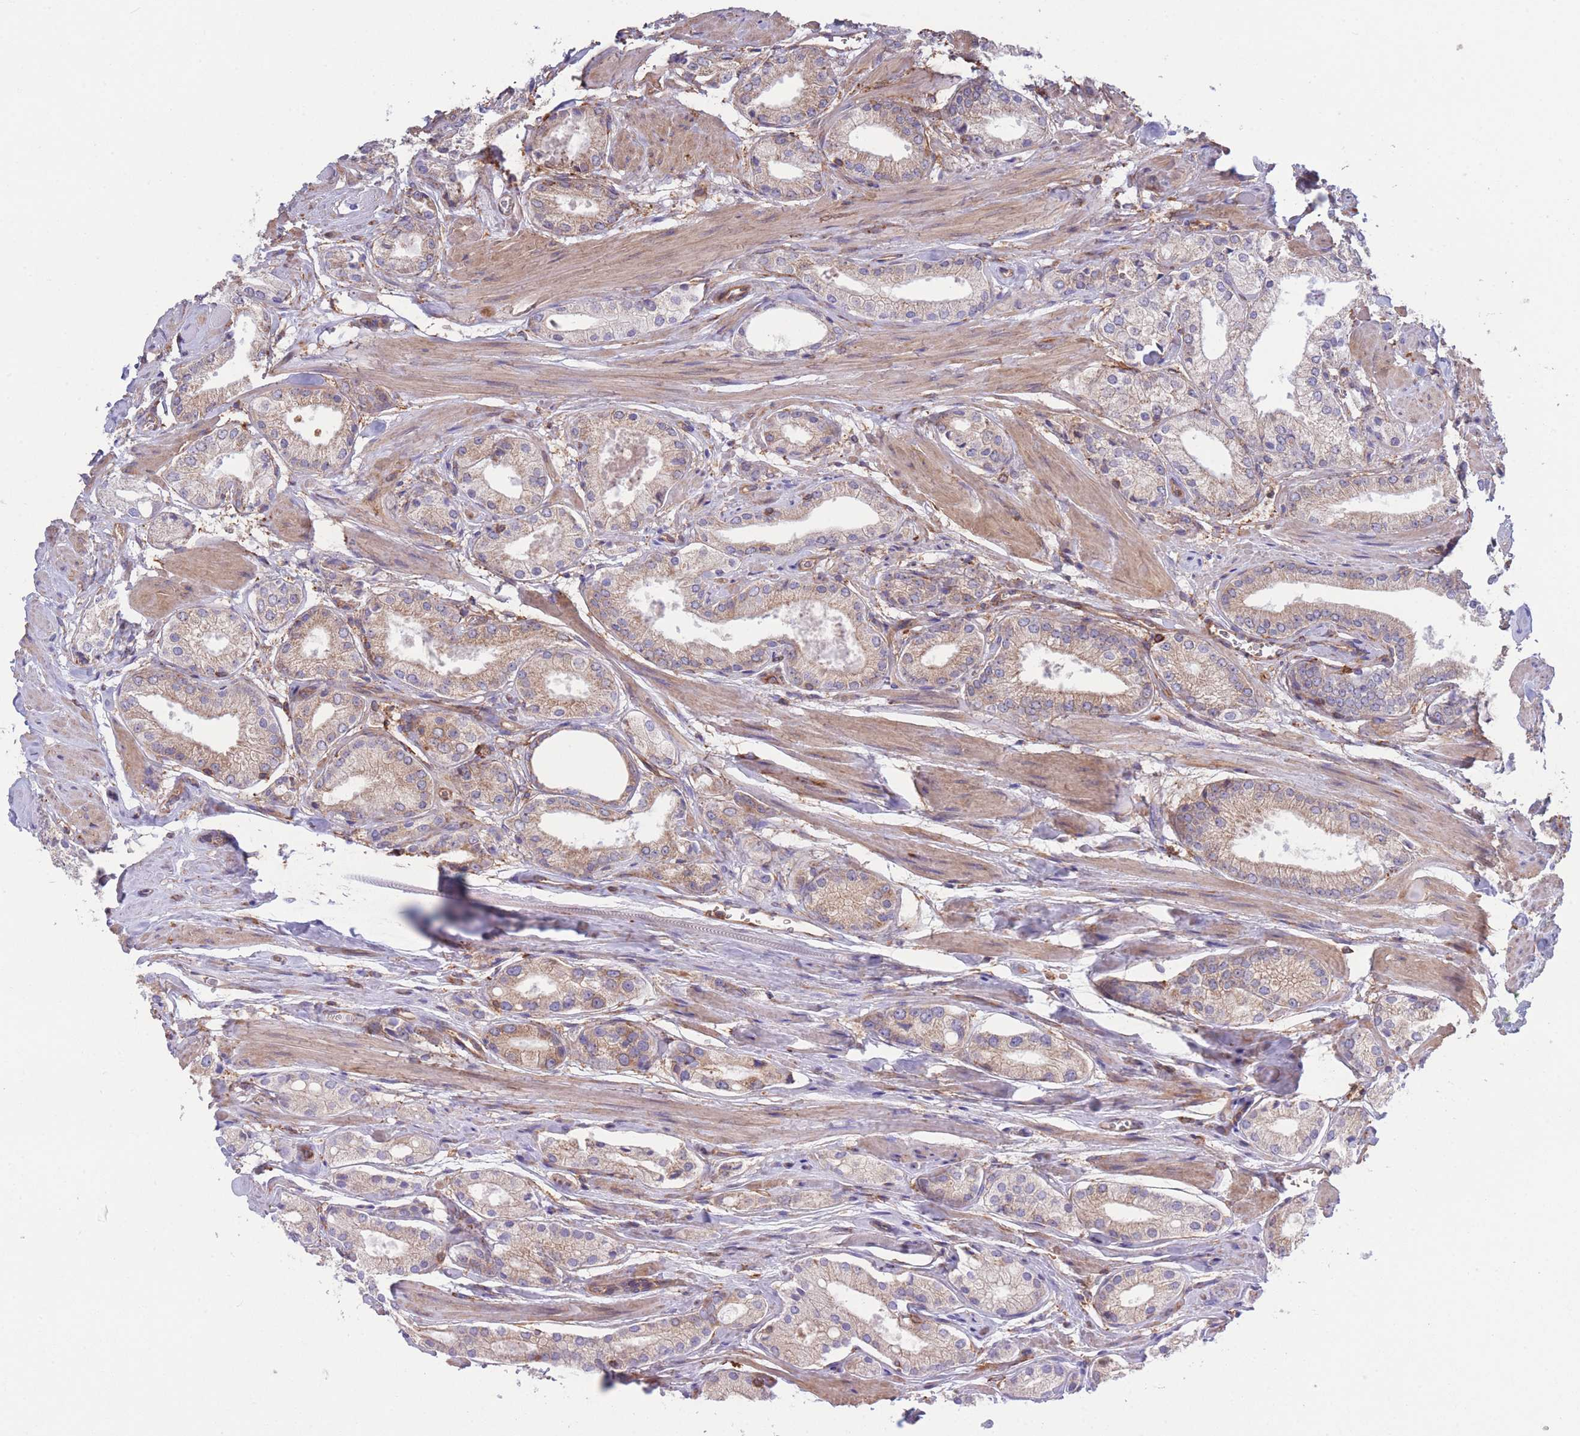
{"staining": {"intensity": "weak", "quantity": "25%-75%", "location": "cytoplasmic/membranous"}, "tissue": "prostate cancer", "cell_type": "Tumor cells", "image_type": "cancer", "snomed": [{"axis": "morphology", "description": "Adenocarcinoma, High grade"}, {"axis": "topography", "description": "Prostate and seminal vesicle, NOS"}], "caption": "Brown immunohistochemical staining in high-grade adenocarcinoma (prostate) demonstrates weak cytoplasmic/membranous expression in about 25%-75% of tumor cells.", "gene": "LRRN4CL", "patient": {"sex": "male", "age": 64}}